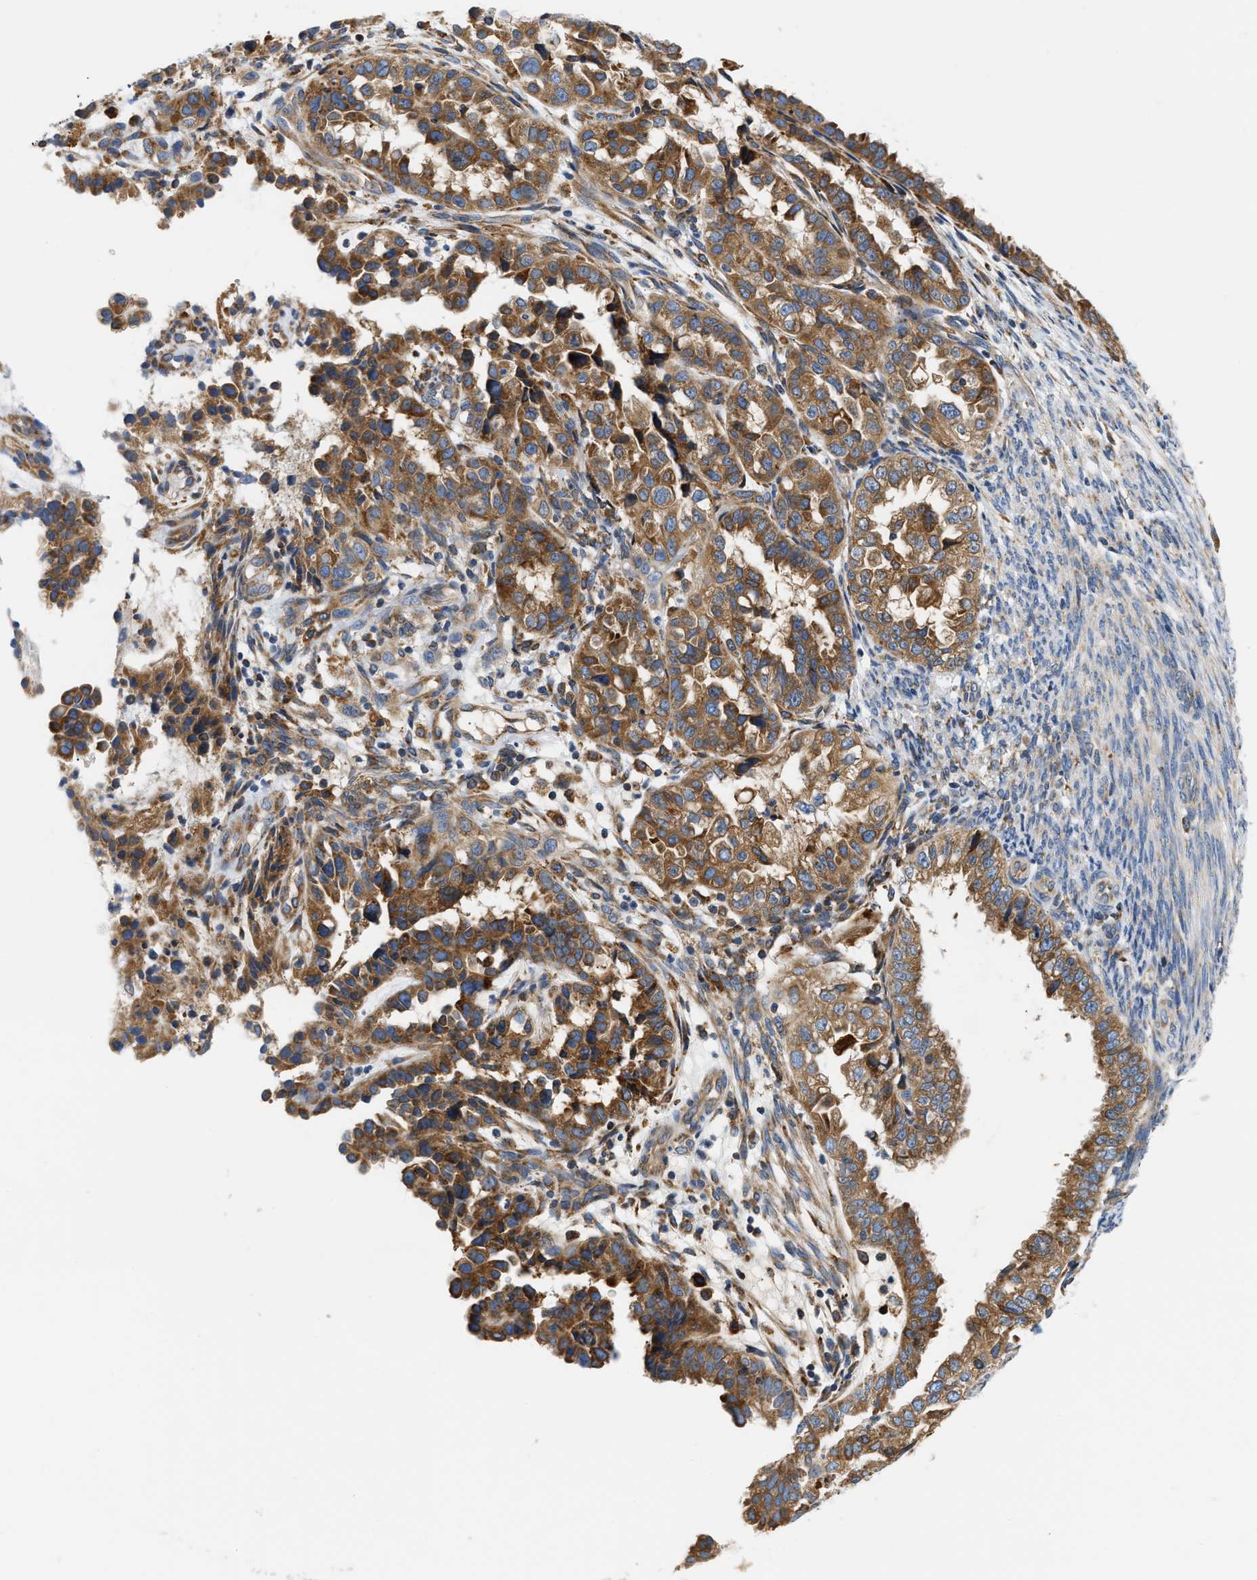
{"staining": {"intensity": "moderate", "quantity": ">75%", "location": "cytoplasmic/membranous"}, "tissue": "endometrial cancer", "cell_type": "Tumor cells", "image_type": "cancer", "snomed": [{"axis": "morphology", "description": "Adenocarcinoma, NOS"}, {"axis": "topography", "description": "Endometrium"}], "caption": "Tumor cells demonstrate medium levels of moderate cytoplasmic/membranous expression in approximately >75% of cells in human endometrial cancer.", "gene": "HDHD3", "patient": {"sex": "female", "age": 85}}